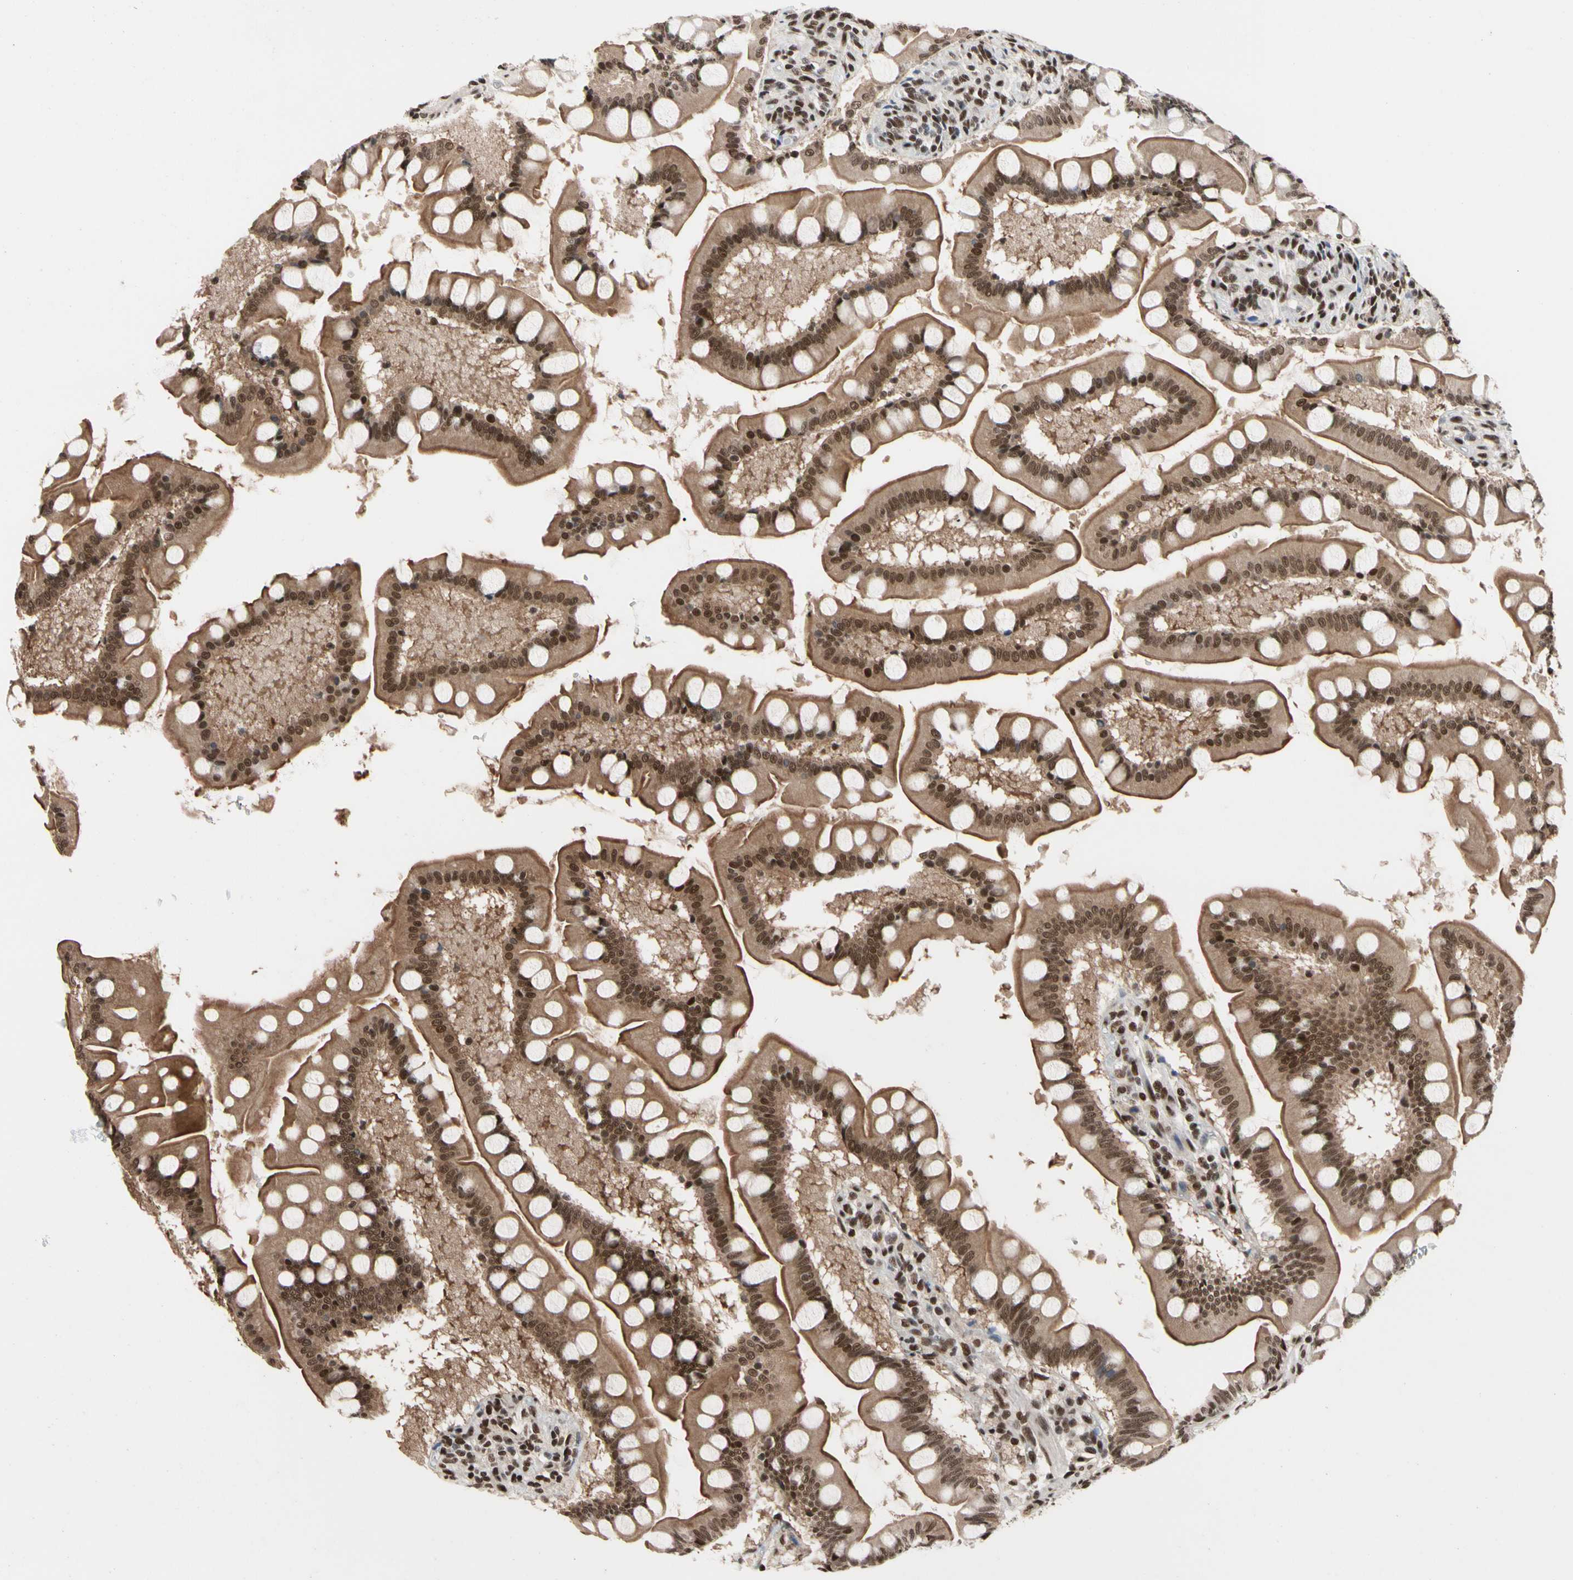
{"staining": {"intensity": "strong", "quantity": ">75%", "location": "cytoplasmic/membranous,nuclear"}, "tissue": "small intestine", "cell_type": "Glandular cells", "image_type": "normal", "snomed": [{"axis": "morphology", "description": "Normal tissue, NOS"}, {"axis": "topography", "description": "Small intestine"}], "caption": "Glandular cells display high levels of strong cytoplasmic/membranous,nuclear staining in approximately >75% of cells in benign human small intestine.", "gene": "FAM98B", "patient": {"sex": "male", "age": 41}}